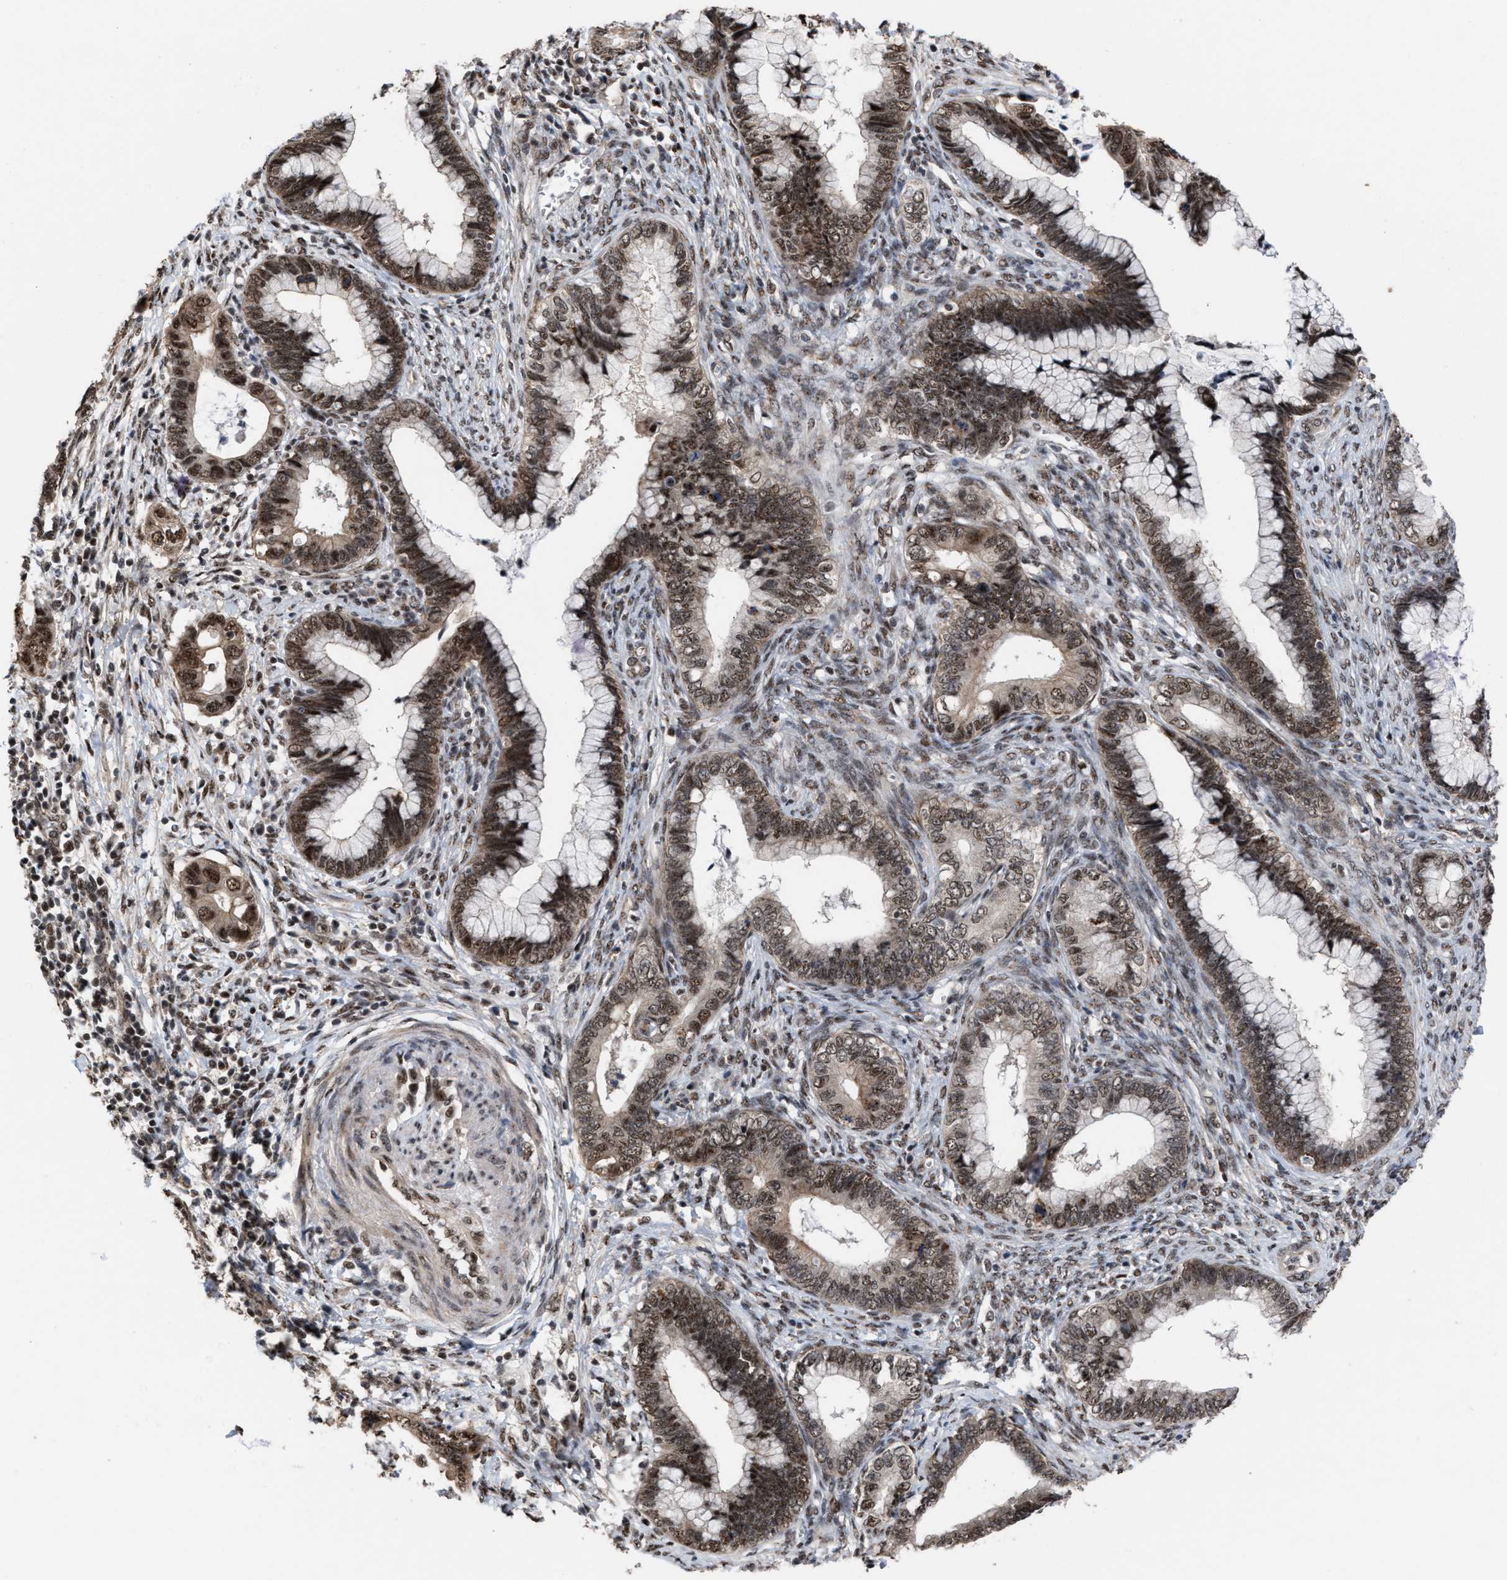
{"staining": {"intensity": "strong", "quantity": ">75%", "location": "nuclear"}, "tissue": "cervical cancer", "cell_type": "Tumor cells", "image_type": "cancer", "snomed": [{"axis": "morphology", "description": "Adenocarcinoma, NOS"}, {"axis": "topography", "description": "Cervix"}], "caption": "Cervical adenocarcinoma was stained to show a protein in brown. There is high levels of strong nuclear positivity in about >75% of tumor cells.", "gene": "EIF4A3", "patient": {"sex": "female", "age": 44}}